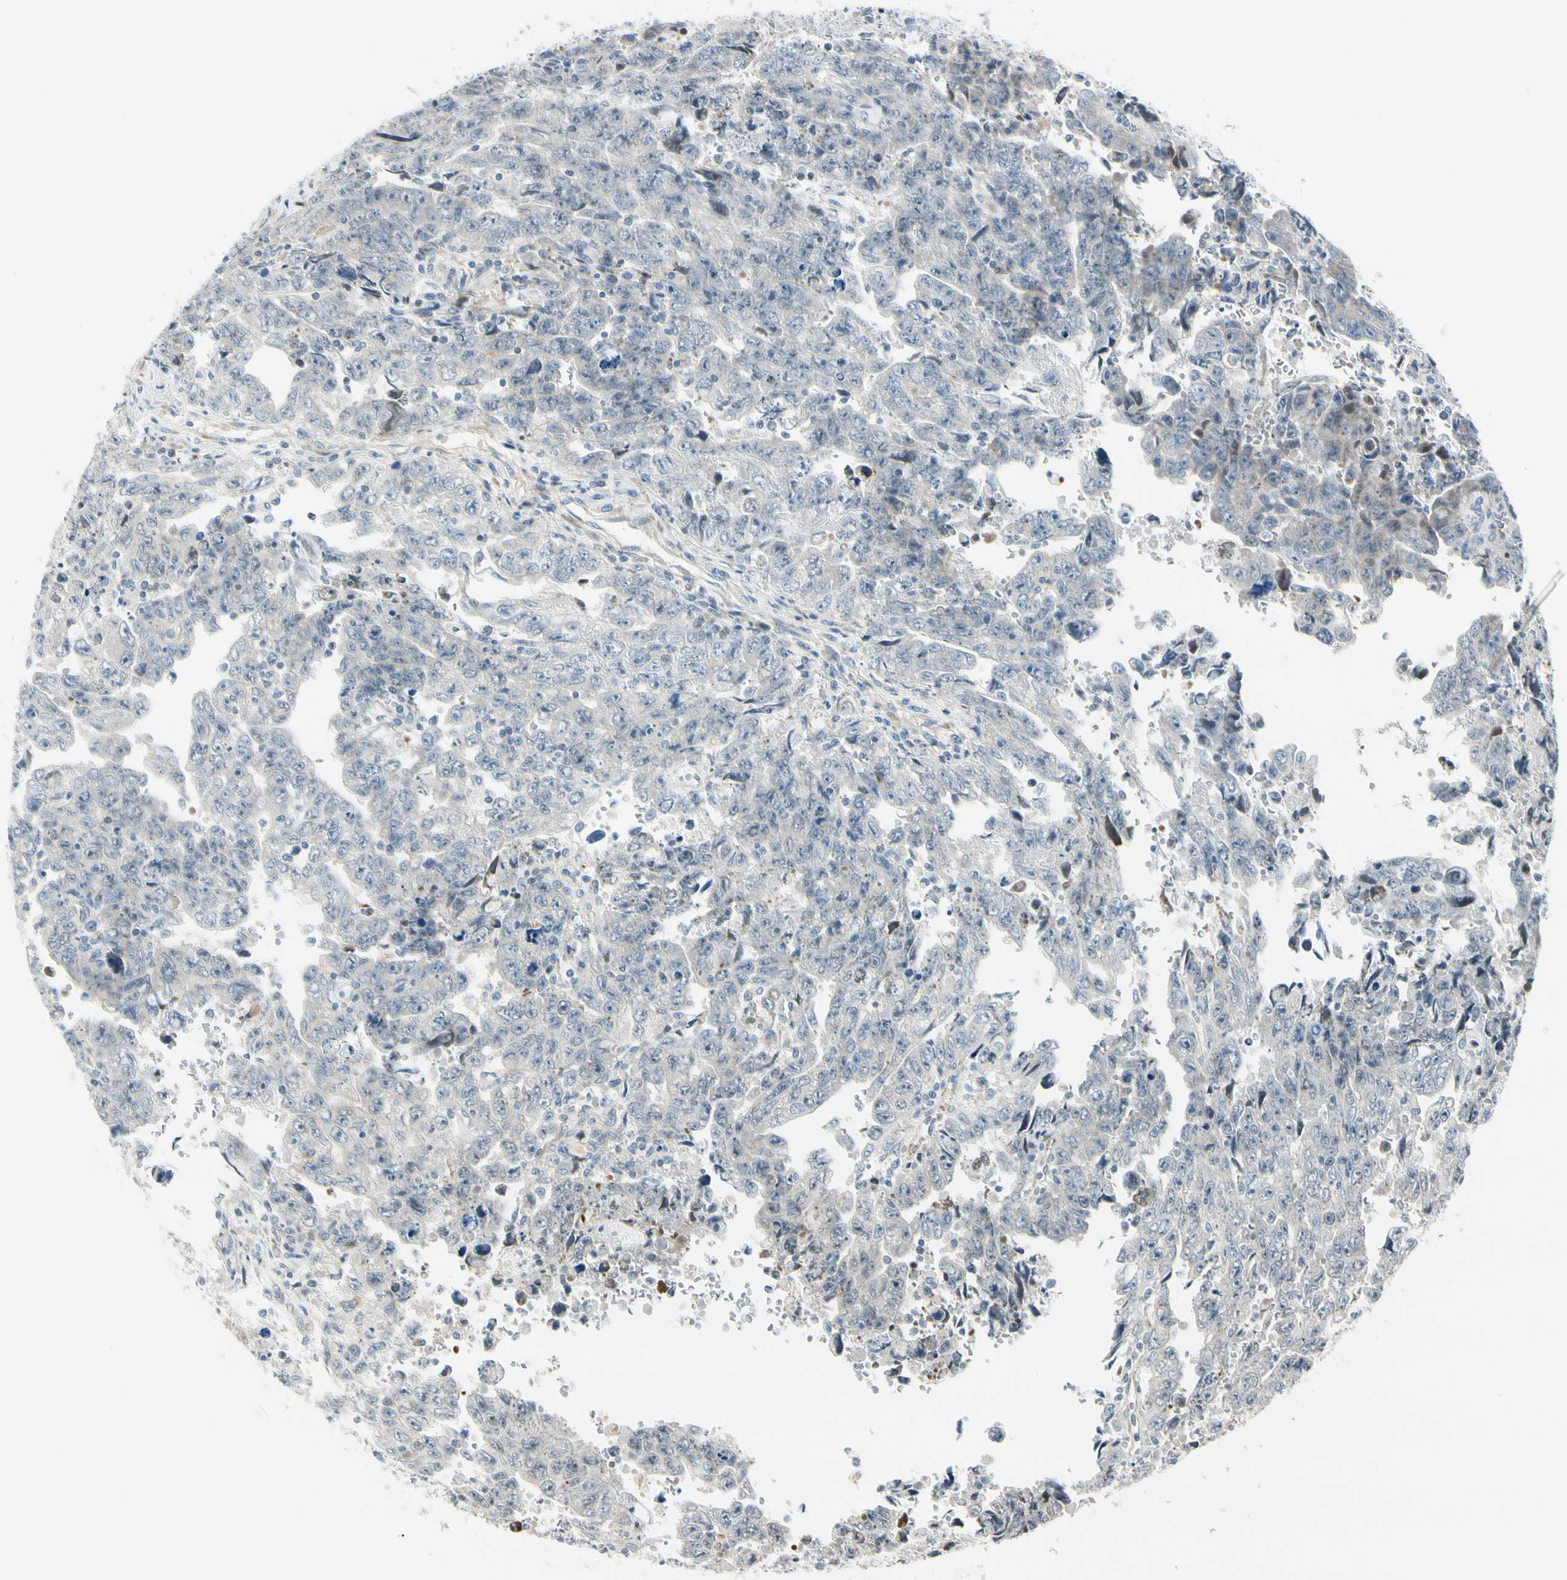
{"staining": {"intensity": "weak", "quantity": "<25%", "location": "cytoplasmic/membranous"}, "tissue": "testis cancer", "cell_type": "Tumor cells", "image_type": "cancer", "snomed": [{"axis": "morphology", "description": "Carcinoma, Embryonal, NOS"}, {"axis": "topography", "description": "Testis"}], "caption": "Human testis cancer stained for a protein using IHC reveals no staining in tumor cells.", "gene": "NPDC1", "patient": {"sex": "male", "age": 28}}